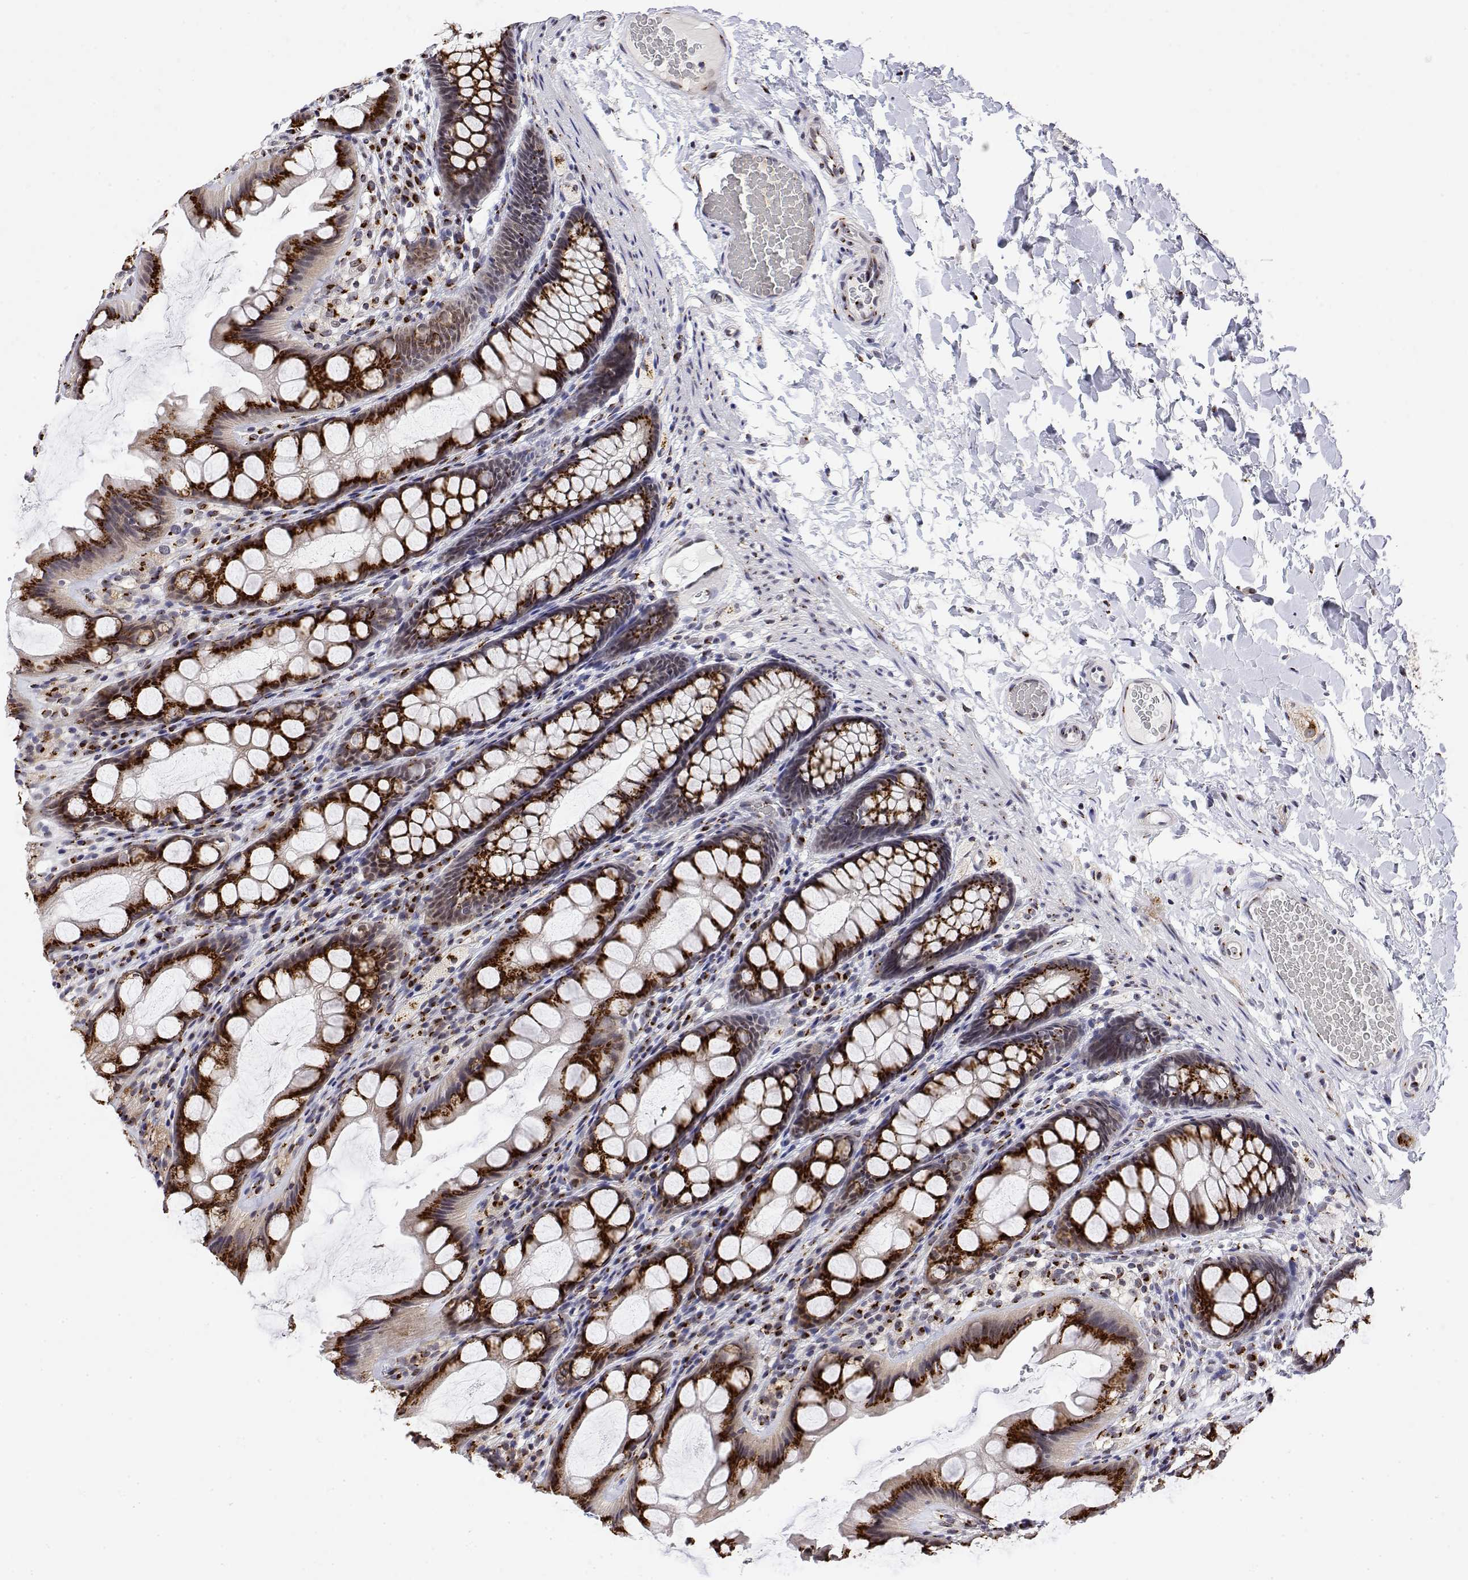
{"staining": {"intensity": "moderate", "quantity": "<25%", "location": "cytoplasmic/membranous"}, "tissue": "colon", "cell_type": "Endothelial cells", "image_type": "normal", "snomed": [{"axis": "morphology", "description": "Normal tissue, NOS"}, {"axis": "topography", "description": "Colon"}], "caption": "Immunohistochemical staining of normal human colon shows low levels of moderate cytoplasmic/membranous staining in about <25% of endothelial cells.", "gene": "YIPF3", "patient": {"sex": "male", "age": 47}}